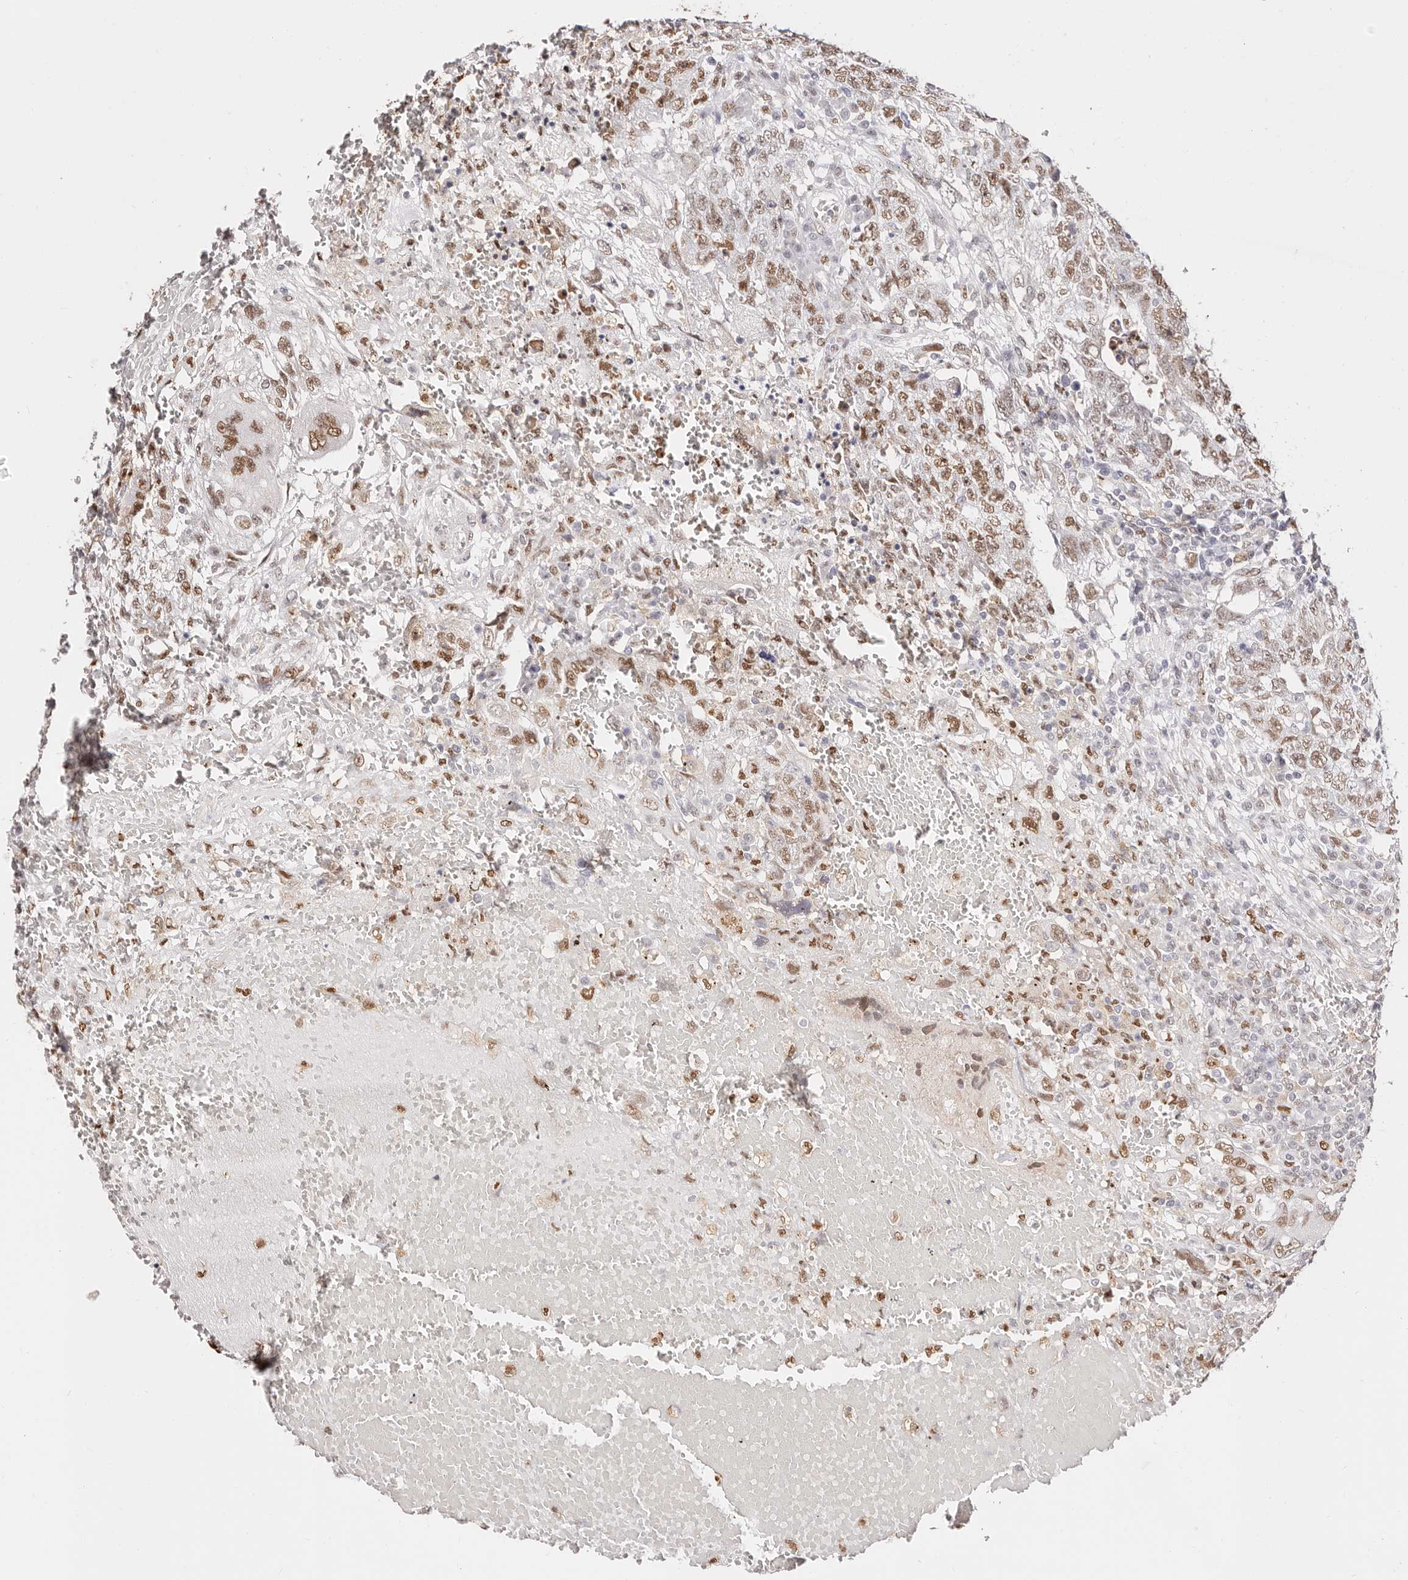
{"staining": {"intensity": "moderate", "quantity": ">75%", "location": "nuclear"}, "tissue": "testis cancer", "cell_type": "Tumor cells", "image_type": "cancer", "snomed": [{"axis": "morphology", "description": "Carcinoma, Embryonal, NOS"}, {"axis": "topography", "description": "Testis"}], "caption": "A histopathology image showing moderate nuclear expression in approximately >75% of tumor cells in testis cancer, as visualized by brown immunohistochemical staining.", "gene": "TKT", "patient": {"sex": "male", "age": 26}}